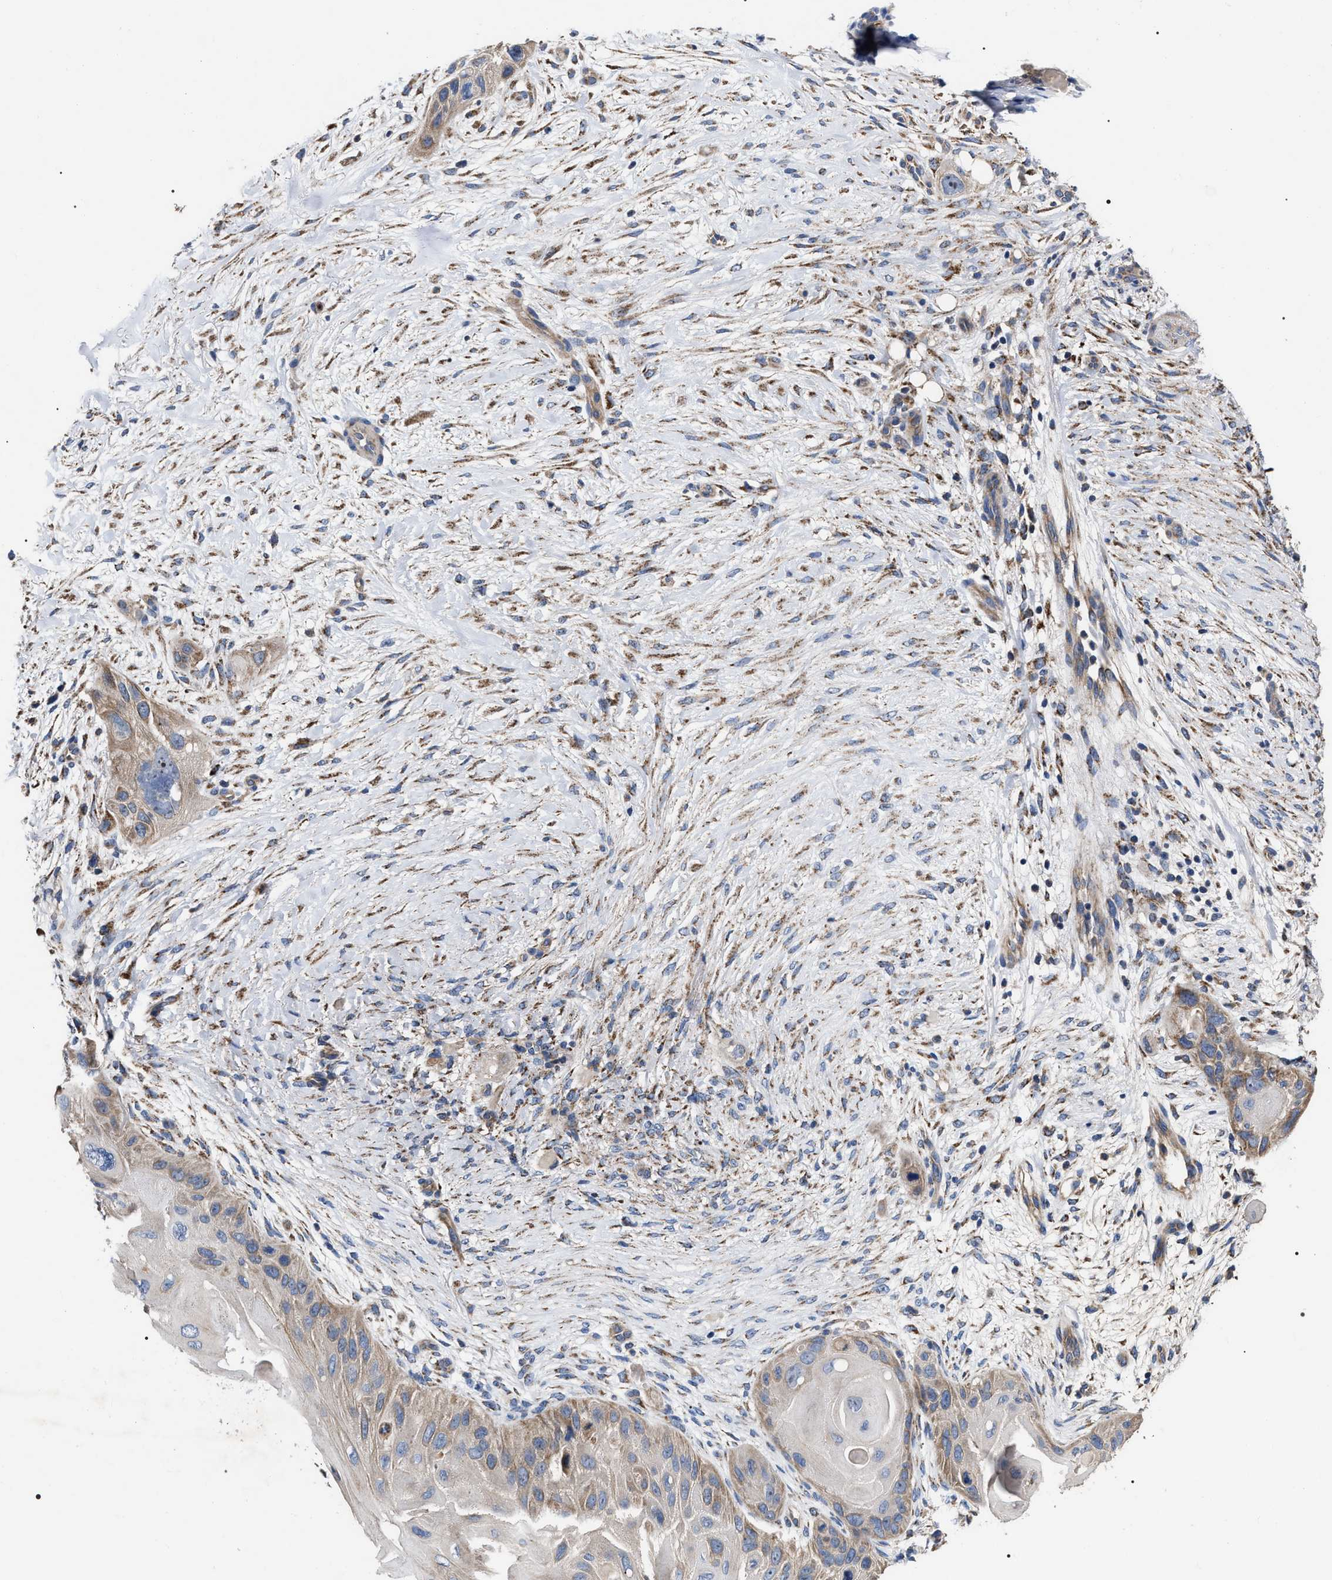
{"staining": {"intensity": "weak", "quantity": ">75%", "location": "cytoplasmic/membranous"}, "tissue": "skin cancer", "cell_type": "Tumor cells", "image_type": "cancer", "snomed": [{"axis": "morphology", "description": "Squamous cell carcinoma, NOS"}, {"axis": "topography", "description": "Skin"}], "caption": "IHC of human skin cancer exhibits low levels of weak cytoplasmic/membranous staining in approximately >75% of tumor cells. (brown staining indicates protein expression, while blue staining denotes nuclei).", "gene": "MACC1", "patient": {"sex": "female", "age": 77}}